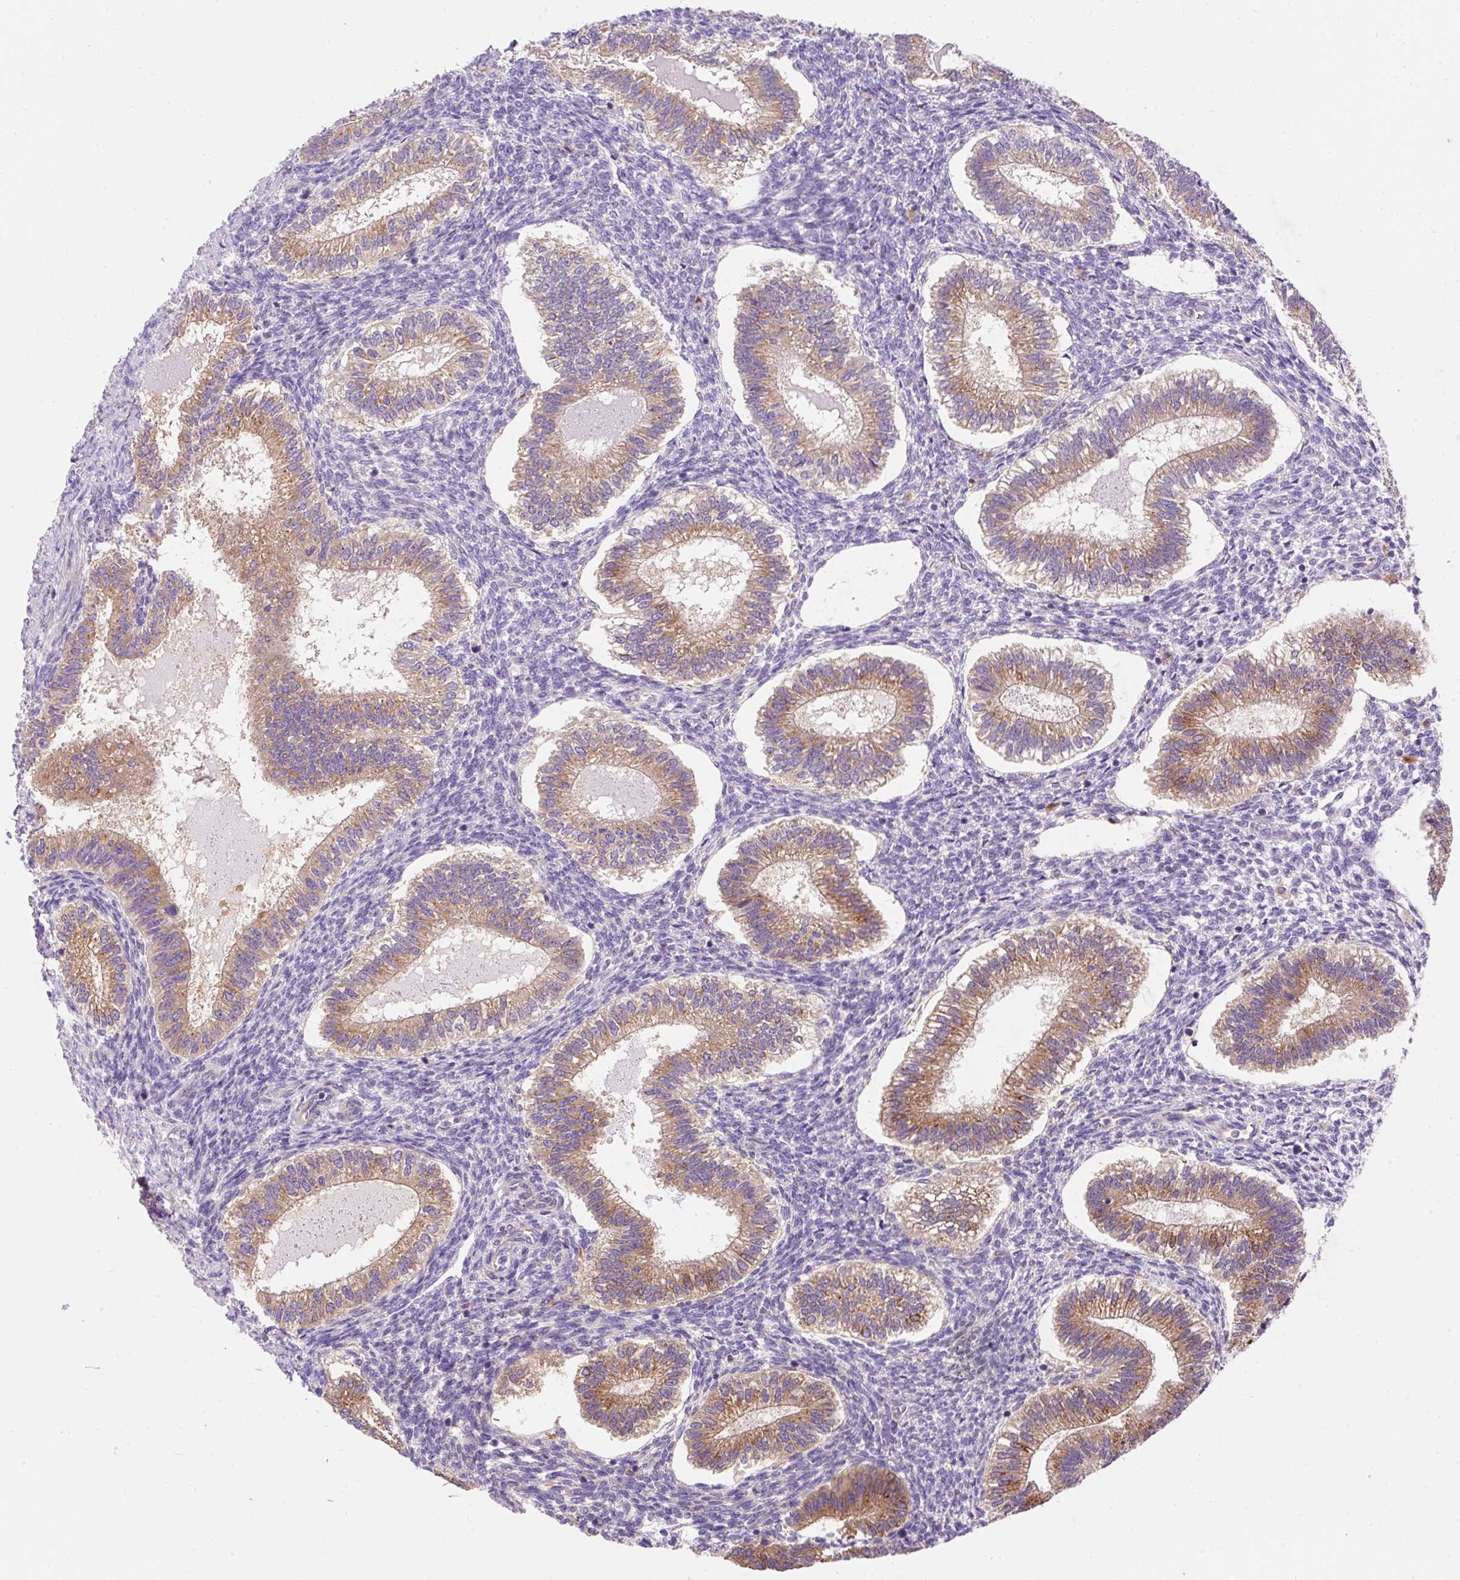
{"staining": {"intensity": "negative", "quantity": "none", "location": "none"}, "tissue": "endometrium", "cell_type": "Cells in endometrial stroma", "image_type": "normal", "snomed": [{"axis": "morphology", "description": "Normal tissue, NOS"}, {"axis": "topography", "description": "Endometrium"}], "caption": "Immunohistochemistry of normal endometrium shows no staining in cells in endometrial stroma.", "gene": "OR4K15", "patient": {"sex": "female", "age": 25}}